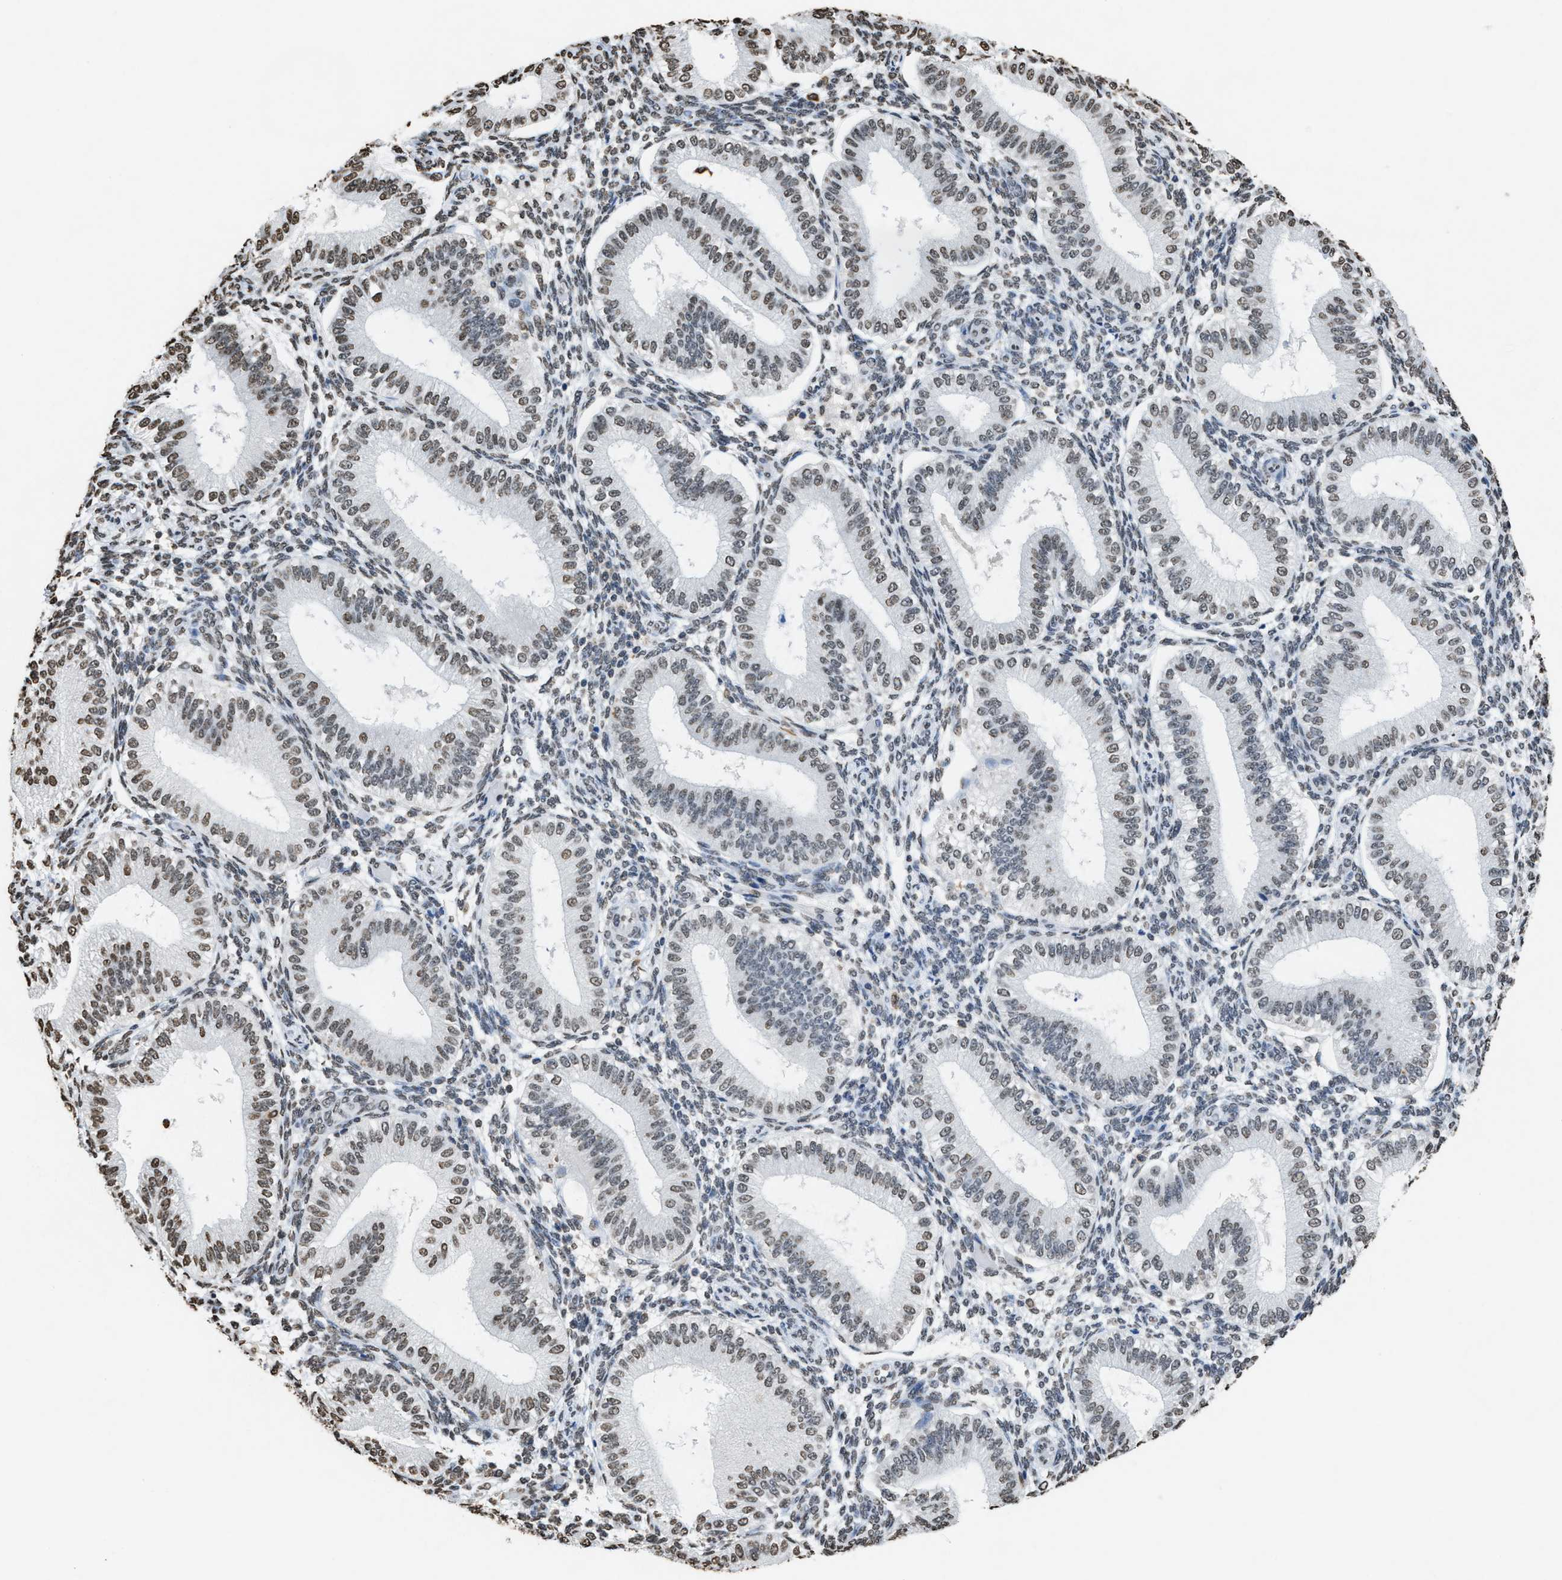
{"staining": {"intensity": "moderate", "quantity": "<25%", "location": "nuclear"}, "tissue": "endometrium", "cell_type": "Cells in endometrial stroma", "image_type": "normal", "snomed": [{"axis": "morphology", "description": "Normal tissue, NOS"}, {"axis": "topography", "description": "Endometrium"}], "caption": "High-power microscopy captured an IHC image of normal endometrium, revealing moderate nuclear expression in about <25% of cells in endometrial stroma.", "gene": "NUP88", "patient": {"sex": "female", "age": 39}}